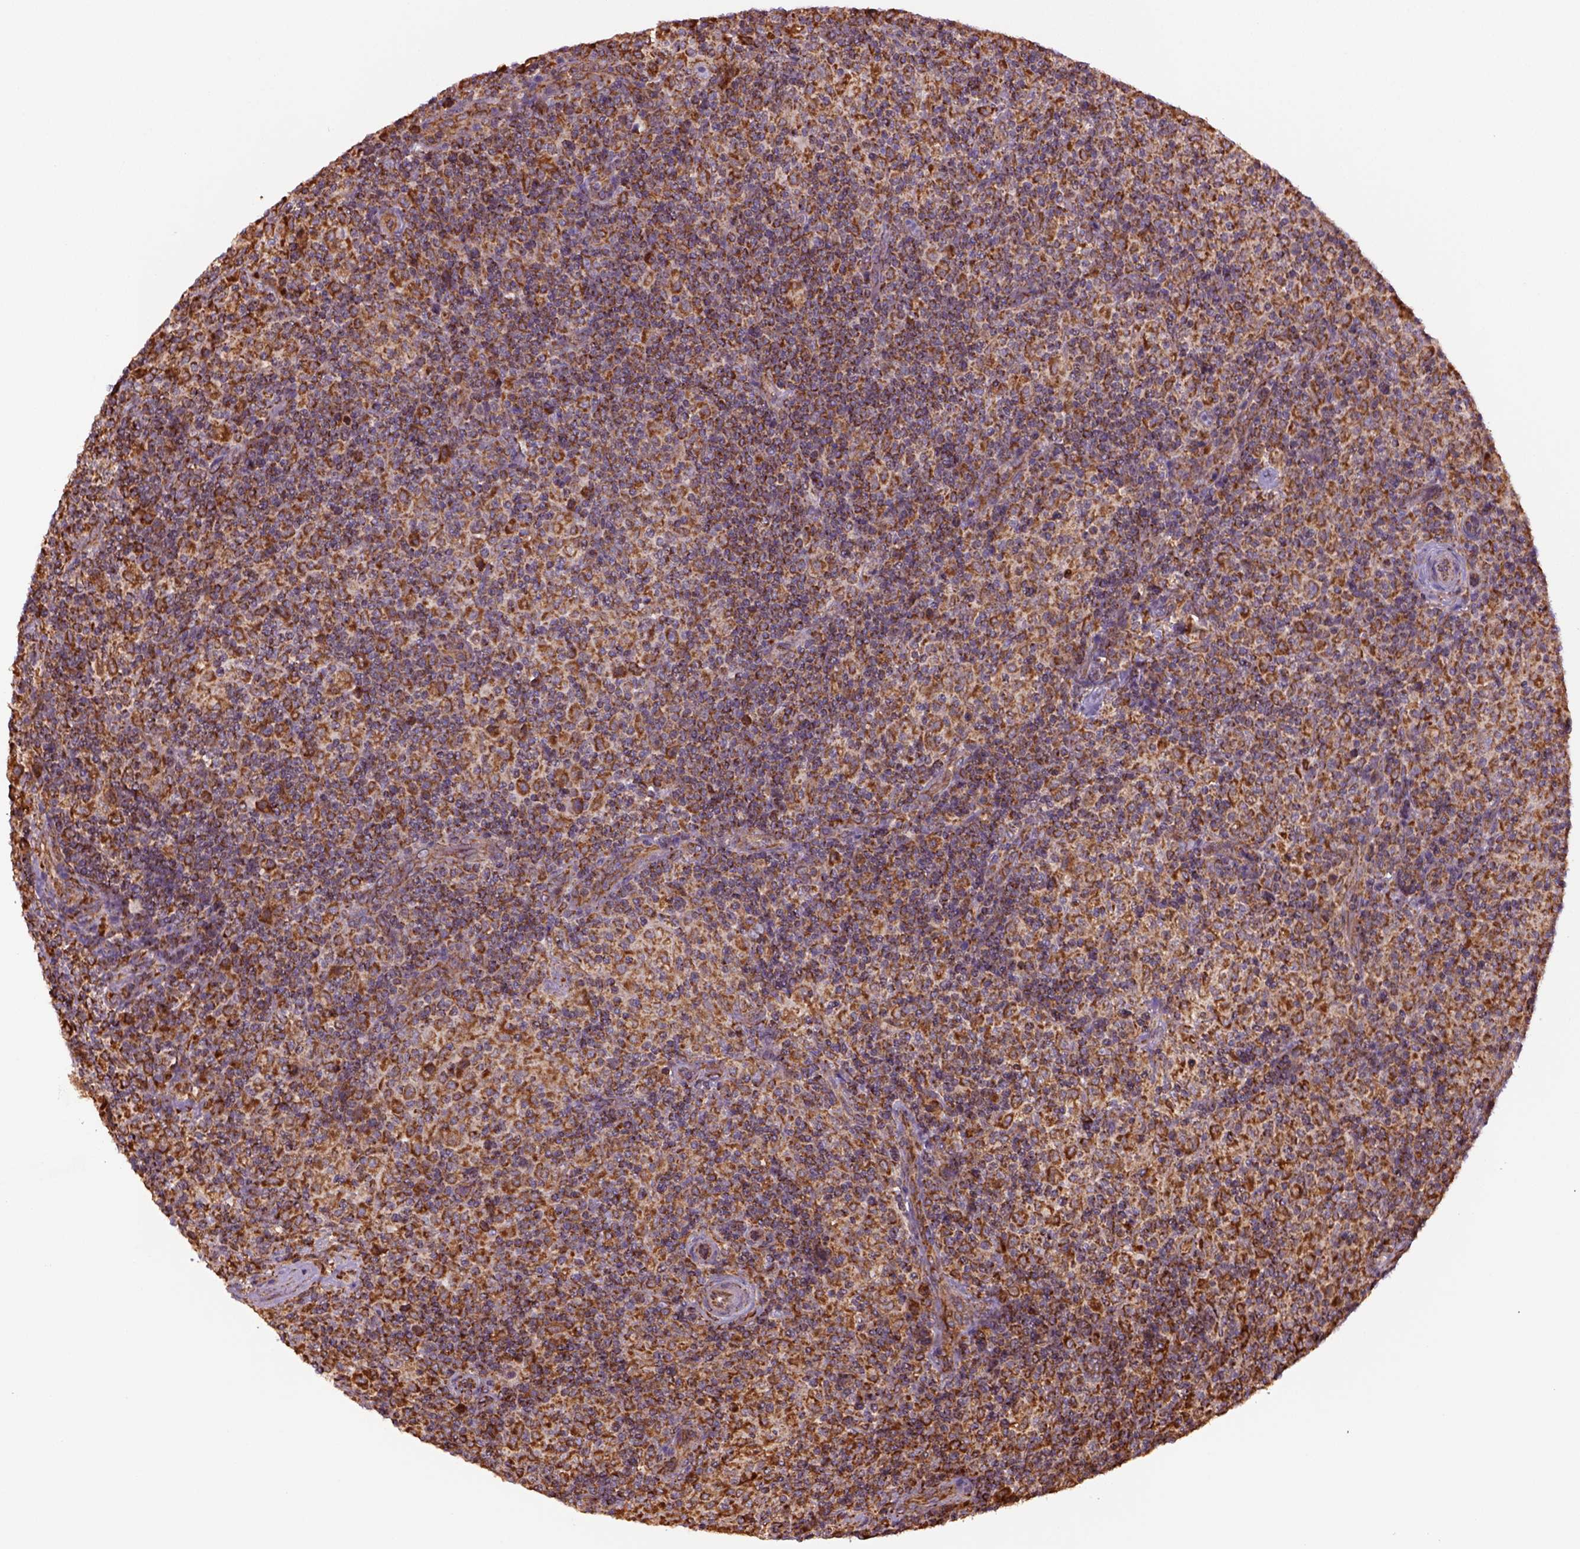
{"staining": {"intensity": "strong", "quantity": ">75%", "location": "cytoplasmic/membranous"}, "tissue": "lymphoma", "cell_type": "Tumor cells", "image_type": "cancer", "snomed": [{"axis": "morphology", "description": "Hodgkin's disease, NOS"}, {"axis": "topography", "description": "Lymph node"}], "caption": "IHC histopathology image of neoplastic tissue: lymphoma stained using IHC displays high levels of strong protein expression localized specifically in the cytoplasmic/membranous of tumor cells, appearing as a cytoplasmic/membranous brown color.", "gene": "MAPK8IP3", "patient": {"sex": "male", "age": 70}}